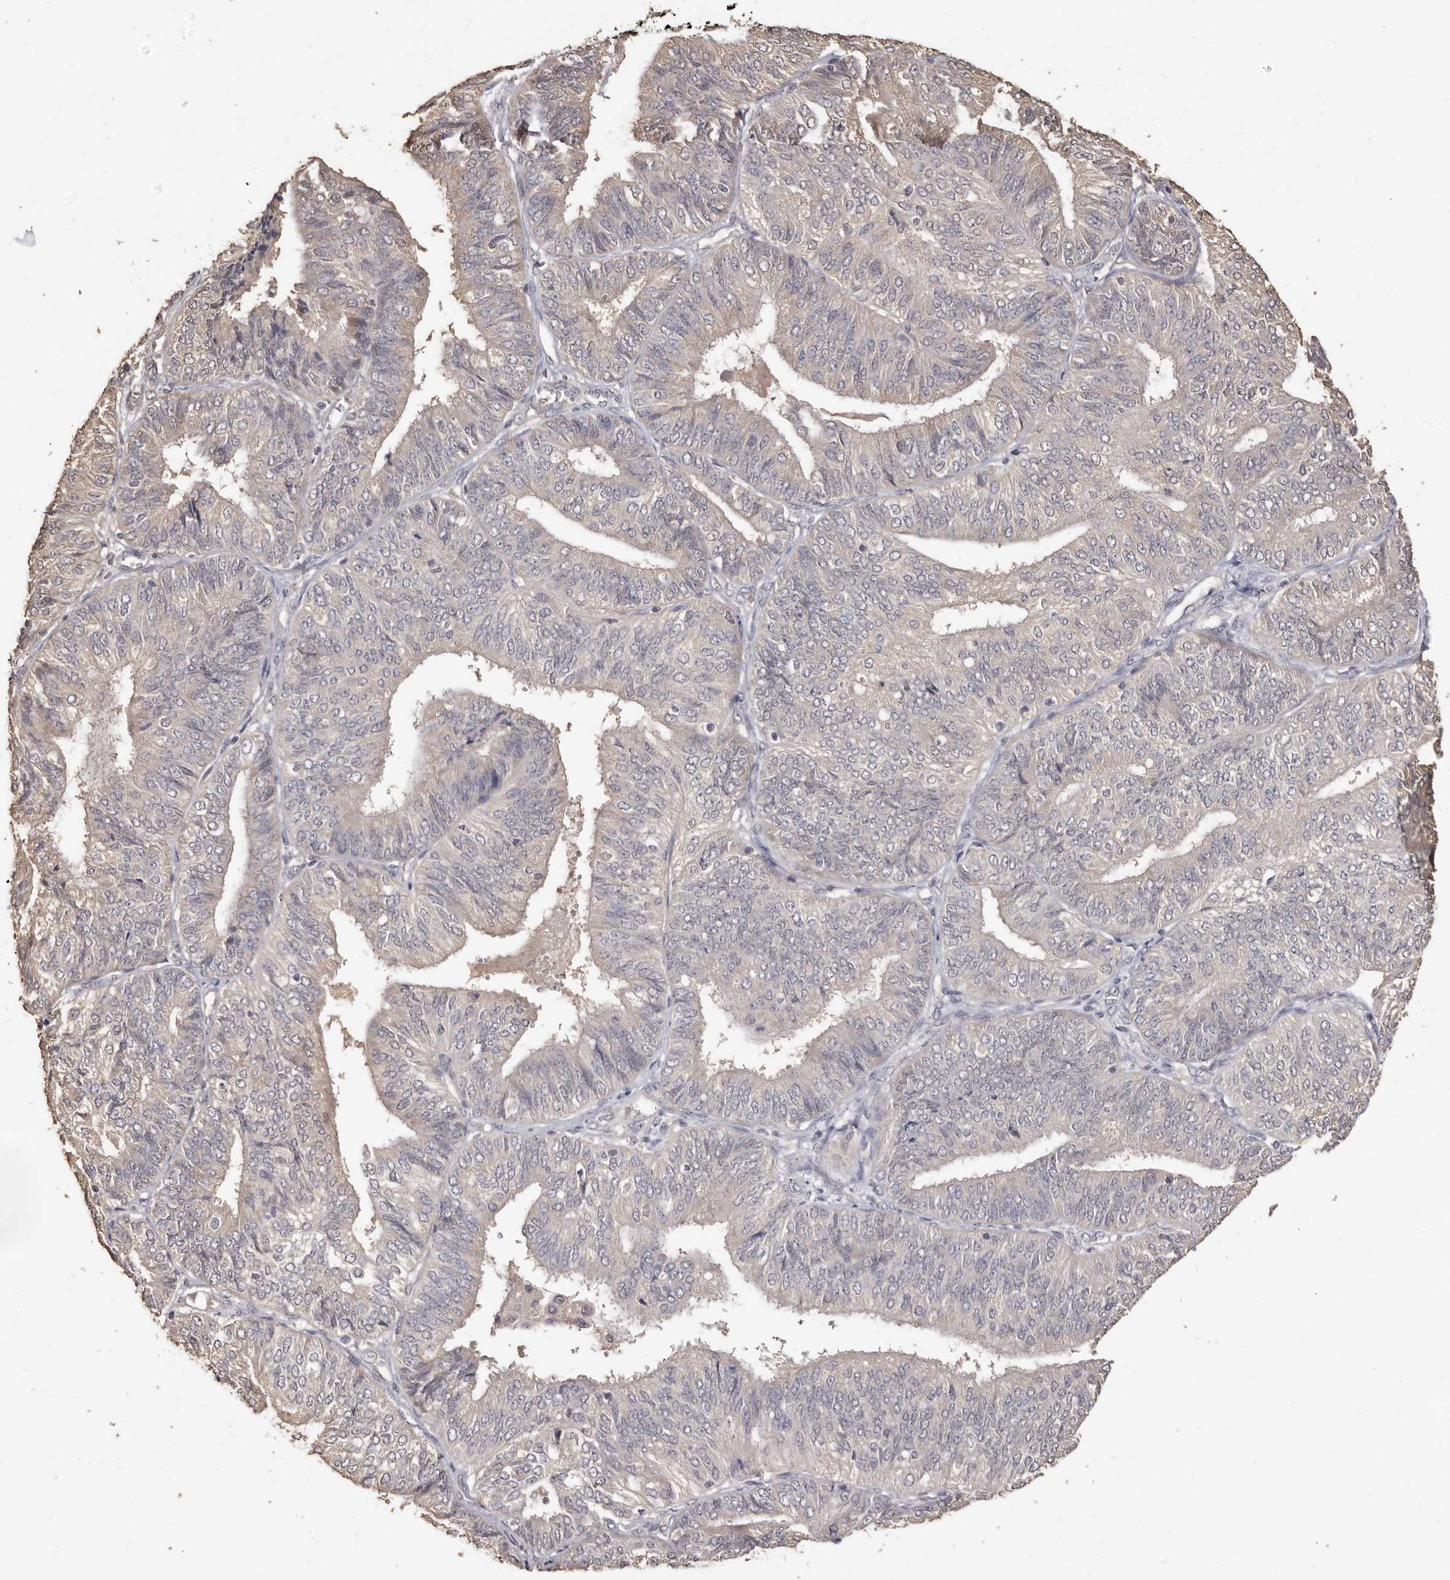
{"staining": {"intensity": "negative", "quantity": "none", "location": "none"}, "tissue": "endometrial cancer", "cell_type": "Tumor cells", "image_type": "cancer", "snomed": [{"axis": "morphology", "description": "Adenocarcinoma, NOS"}, {"axis": "topography", "description": "Endometrium"}], "caption": "High magnification brightfield microscopy of endometrial cancer (adenocarcinoma) stained with DAB (3,3'-diaminobenzidine) (brown) and counterstained with hematoxylin (blue): tumor cells show no significant staining.", "gene": "INAVA", "patient": {"sex": "female", "age": 58}}